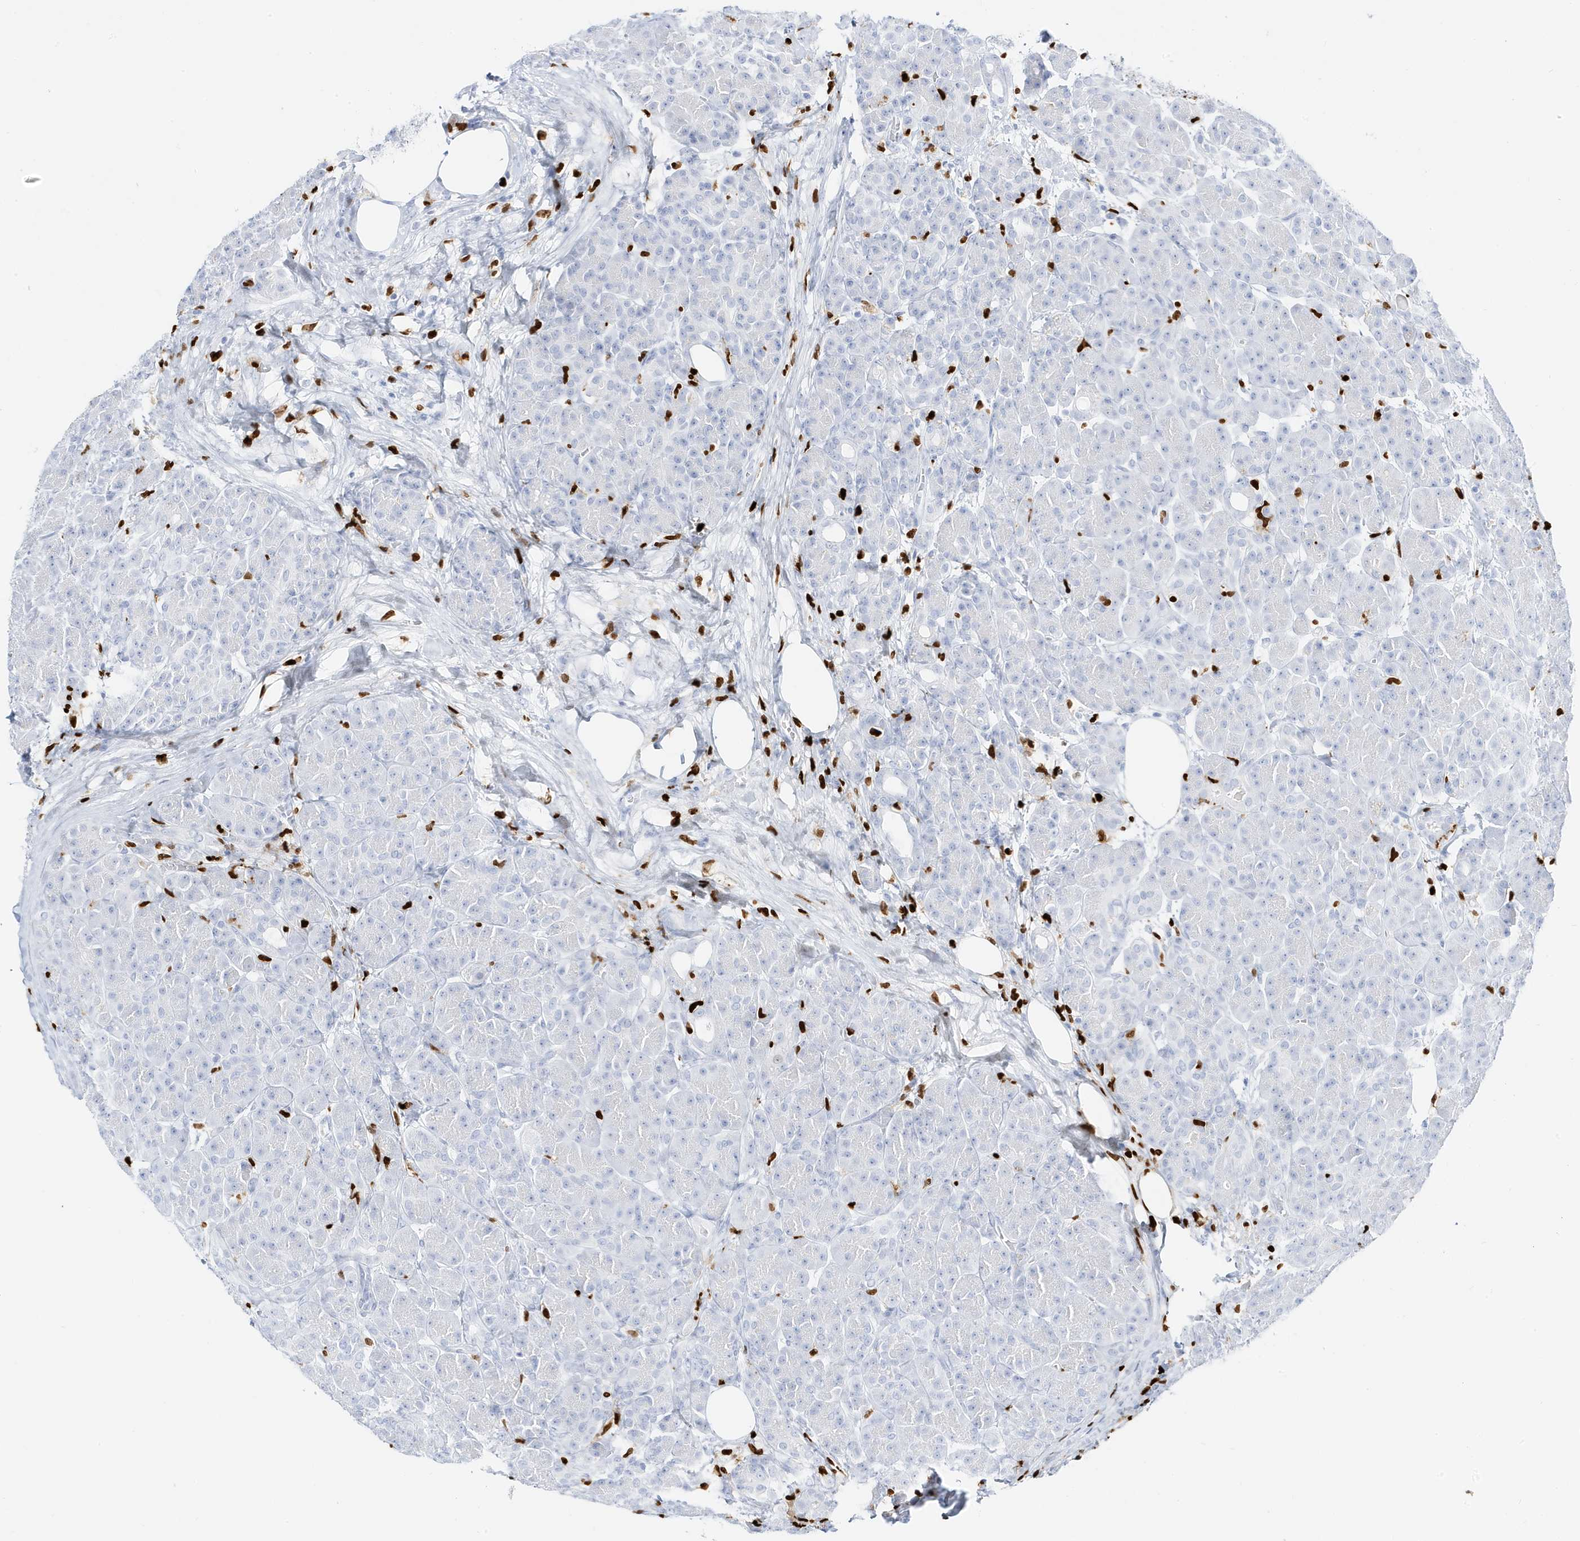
{"staining": {"intensity": "negative", "quantity": "none", "location": "none"}, "tissue": "pancreas", "cell_type": "Exocrine glandular cells", "image_type": "normal", "snomed": [{"axis": "morphology", "description": "Normal tissue, NOS"}, {"axis": "topography", "description": "Pancreas"}], "caption": "The histopathology image reveals no significant expression in exocrine glandular cells of pancreas.", "gene": "MNDA", "patient": {"sex": "male", "age": 63}}